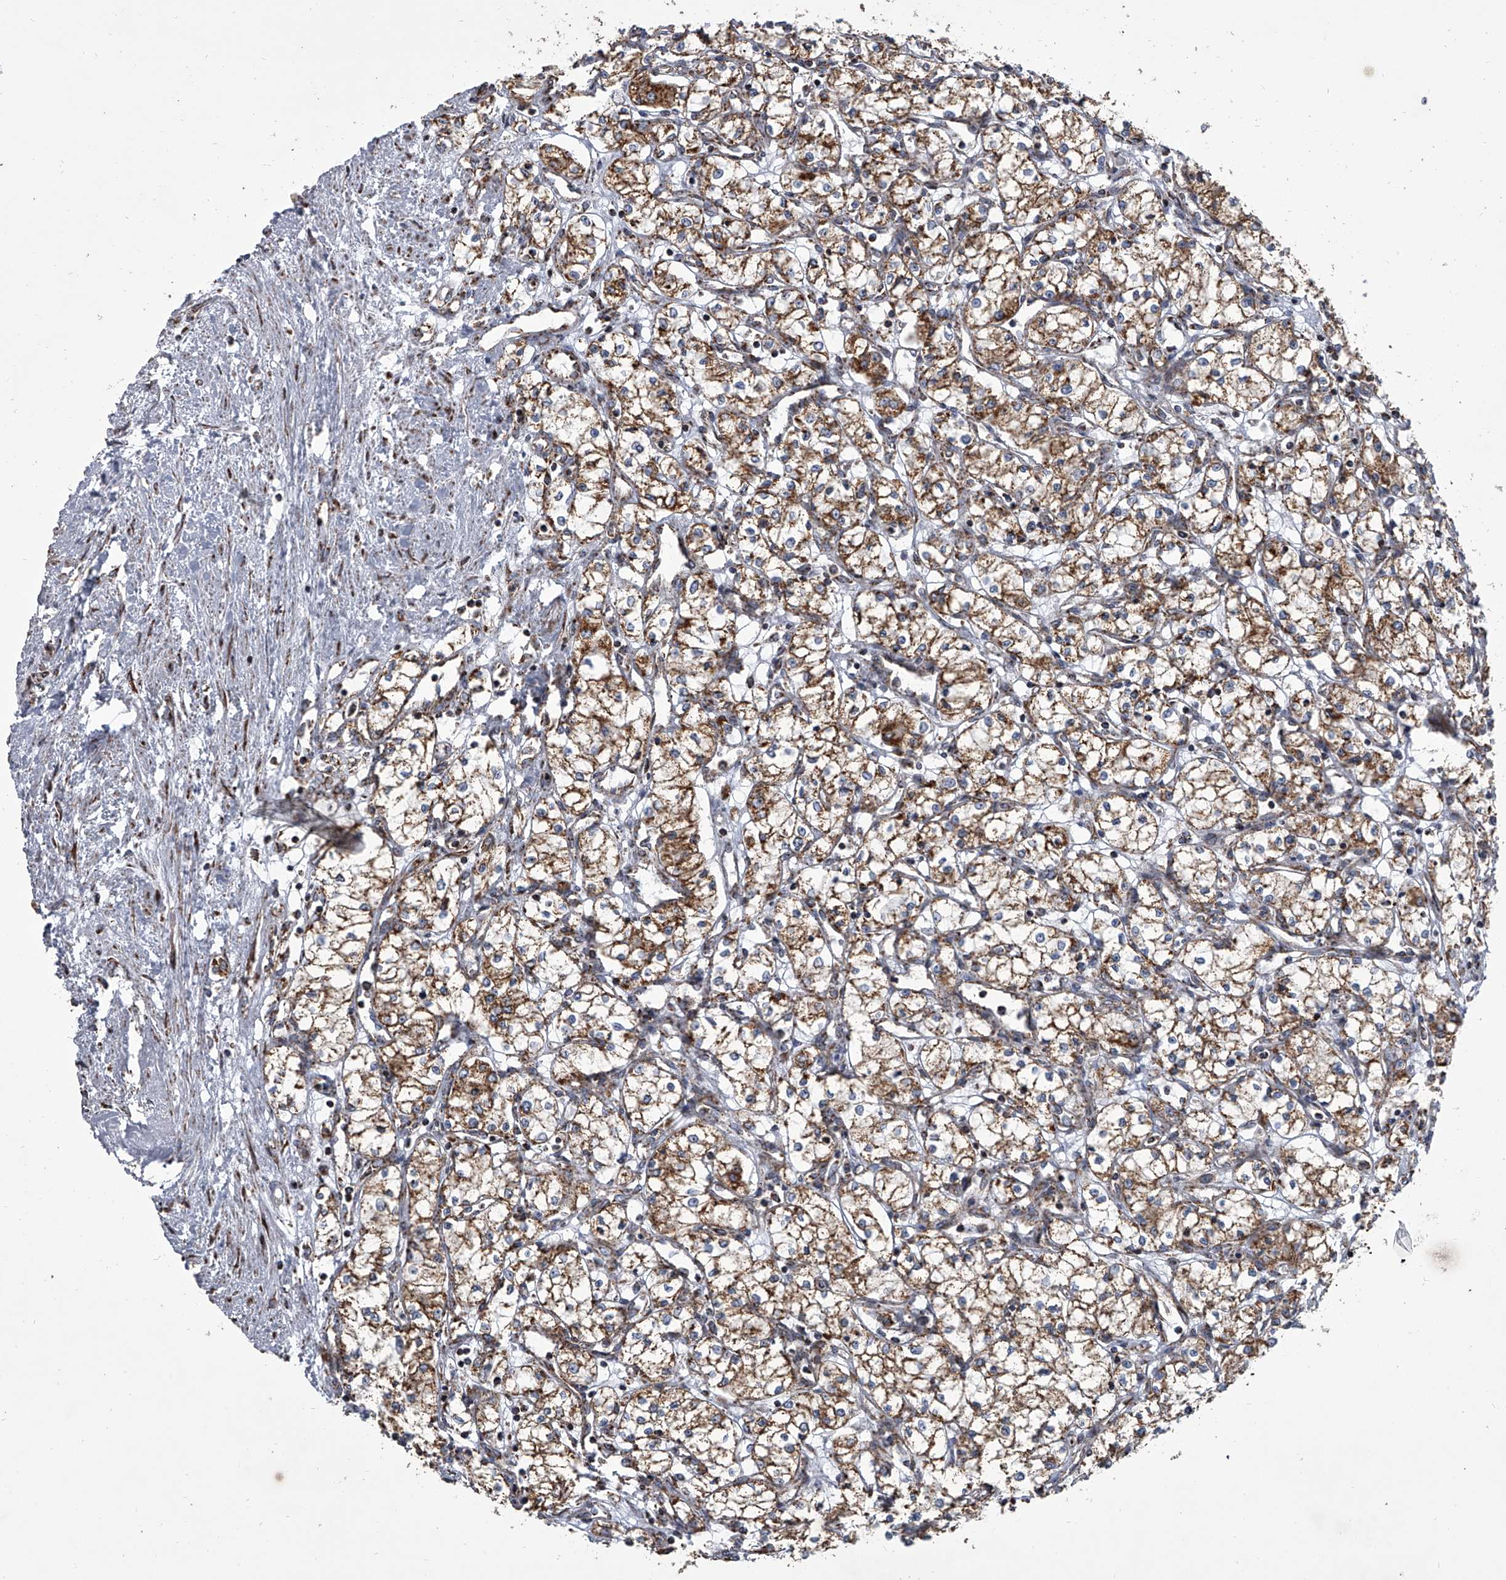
{"staining": {"intensity": "moderate", "quantity": ">75%", "location": "cytoplasmic/membranous"}, "tissue": "renal cancer", "cell_type": "Tumor cells", "image_type": "cancer", "snomed": [{"axis": "morphology", "description": "Adenocarcinoma, NOS"}, {"axis": "topography", "description": "Kidney"}], "caption": "This photomicrograph displays renal cancer (adenocarcinoma) stained with IHC to label a protein in brown. The cytoplasmic/membranous of tumor cells show moderate positivity for the protein. Nuclei are counter-stained blue.", "gene": "ZC3H15", "patient": {"sex": "male", "age": 59}}